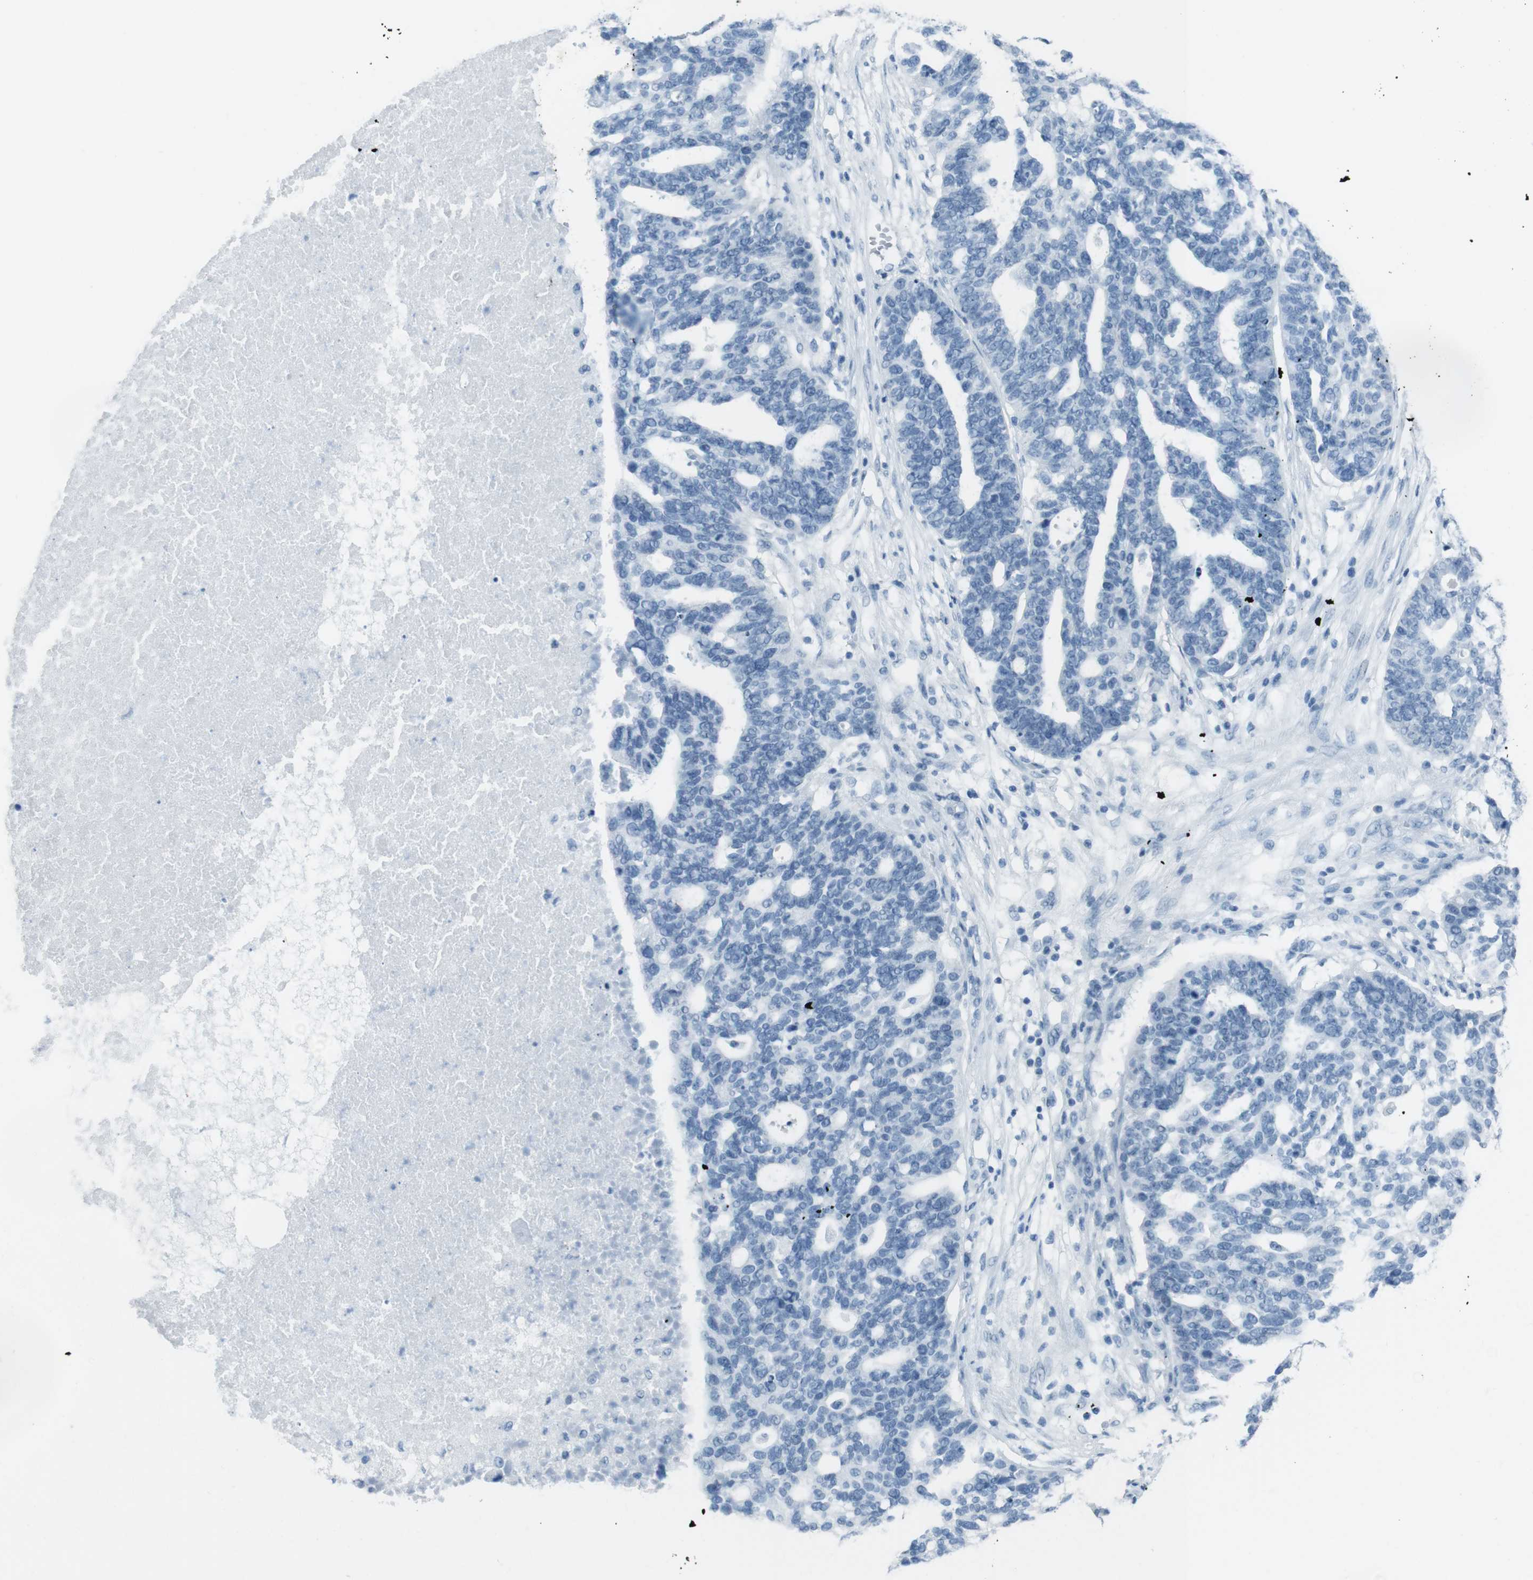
{"staining": {"intensity": "negative", "quantity": "none", "location": "none"}, "tissue": "ovarian cancer", "cell_type": "Tumor cells", "image_type": "cancer", "snomed": [{"axis": "morphology", "description": "Cystadenocarcinoma, serous, NOS"}, {"axis": "topography", "description": "Ovary"}], "caption": "An IHC micrograph of ovarian cancer (serous cystadenocarcinoma) is shown. There is no staining in tumor cells of ovarian cancer (serous cystadenocarcinoma).", "gene": "TMEM207", "patient": {"sex": "female", "age": 59}}